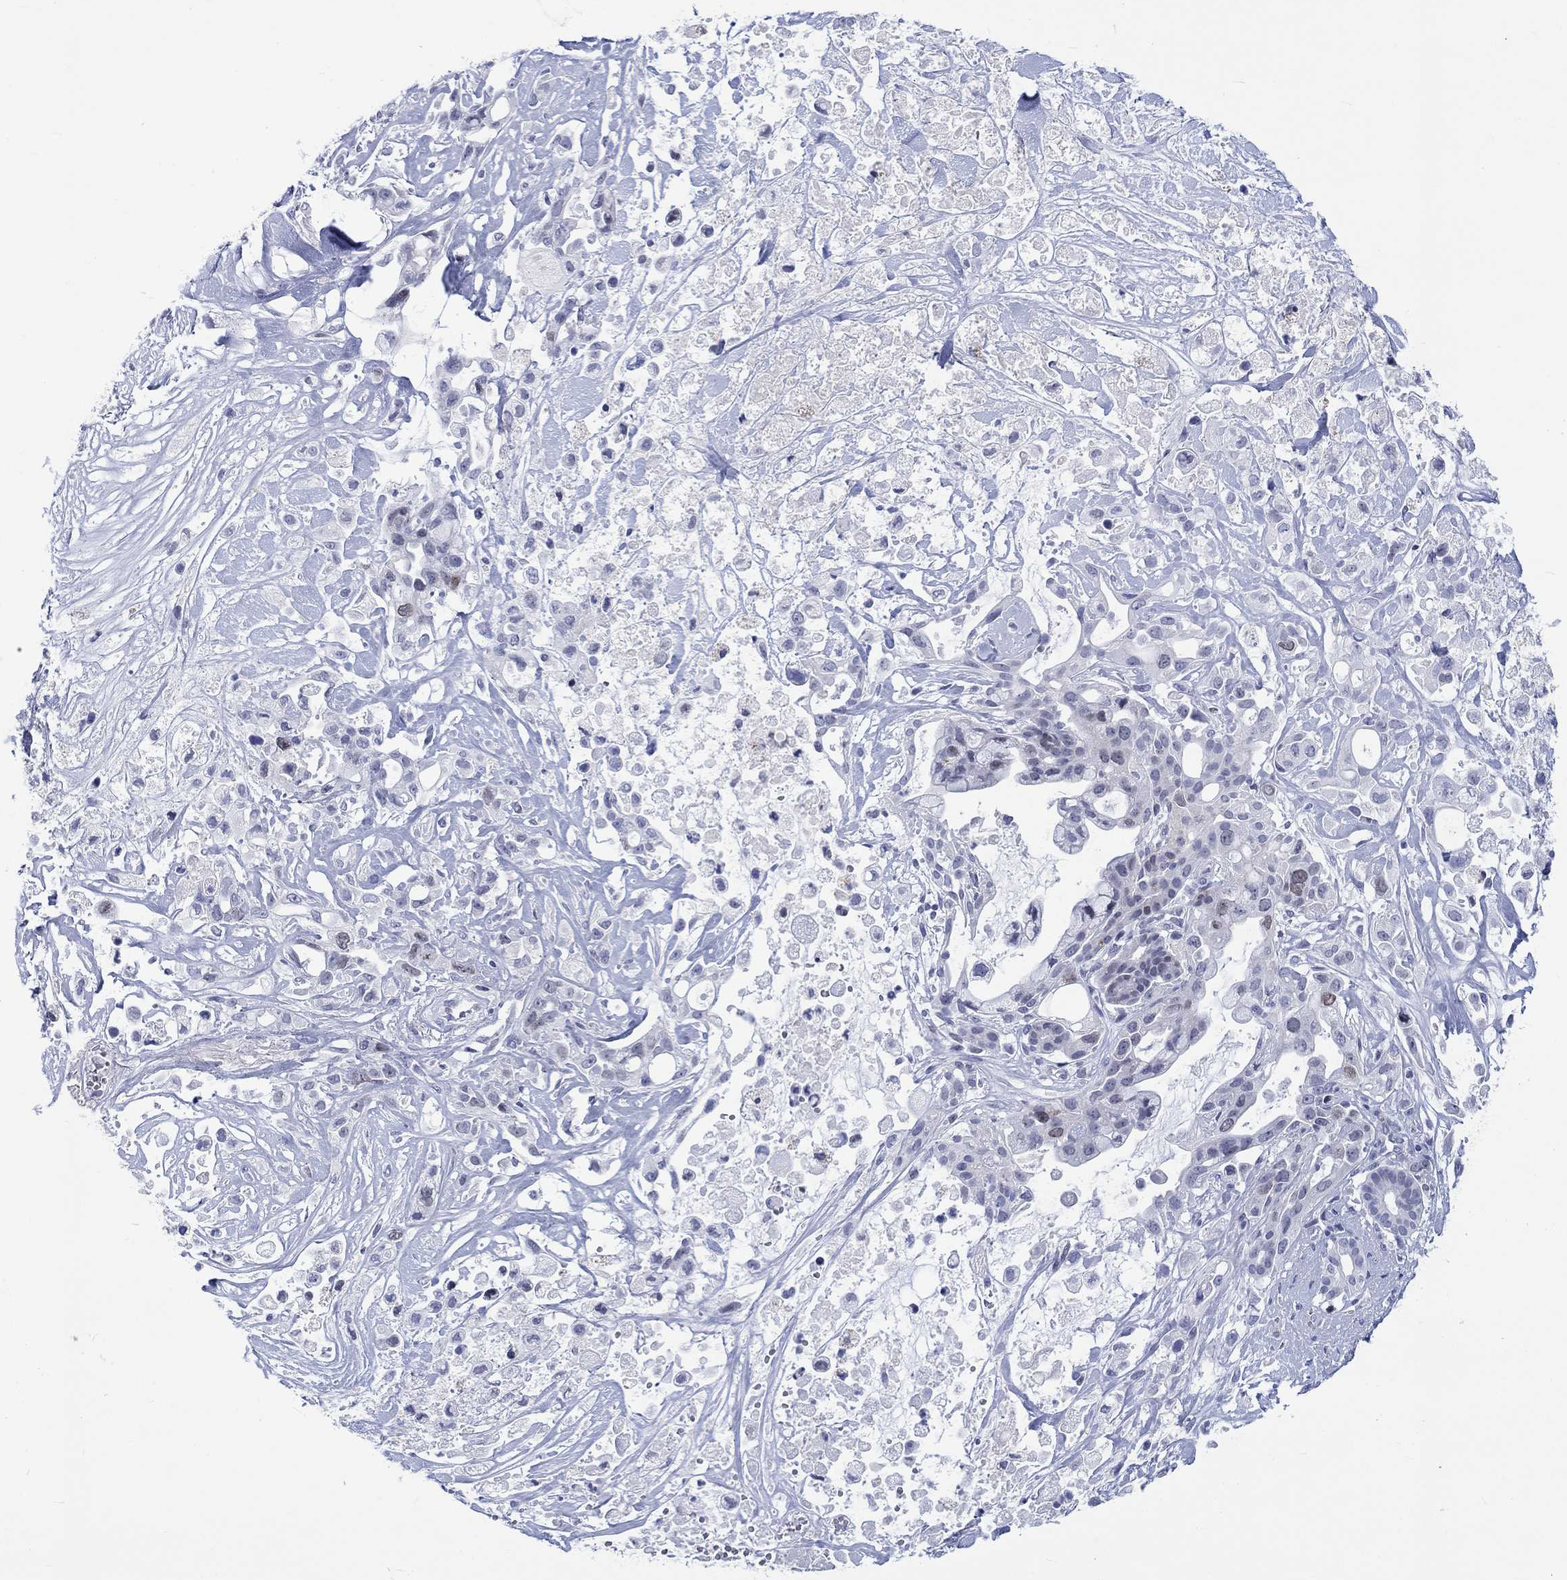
{"staining": {"intensity": "negative", "quantity": "none", "location": "none"}, "tissue": "pancreatic cancer", "cell_type": "Tumor cells", "image_type": "cancer", "snomed": [{"axis": "morphology", "description": "Adenocarcinoma, NOS"}, {"axis": "topography", "description": "Pancreas"}], "caption": "IHC image of human pancreatic cancer (adenocarcinoma) stained for a protein (brown), which exhibits no positivity in tumor cells. (IHC, brightfield microscopy, high magnification).", "gene": "CDCA2", "patient": {"sex": "male", "age": 44}}